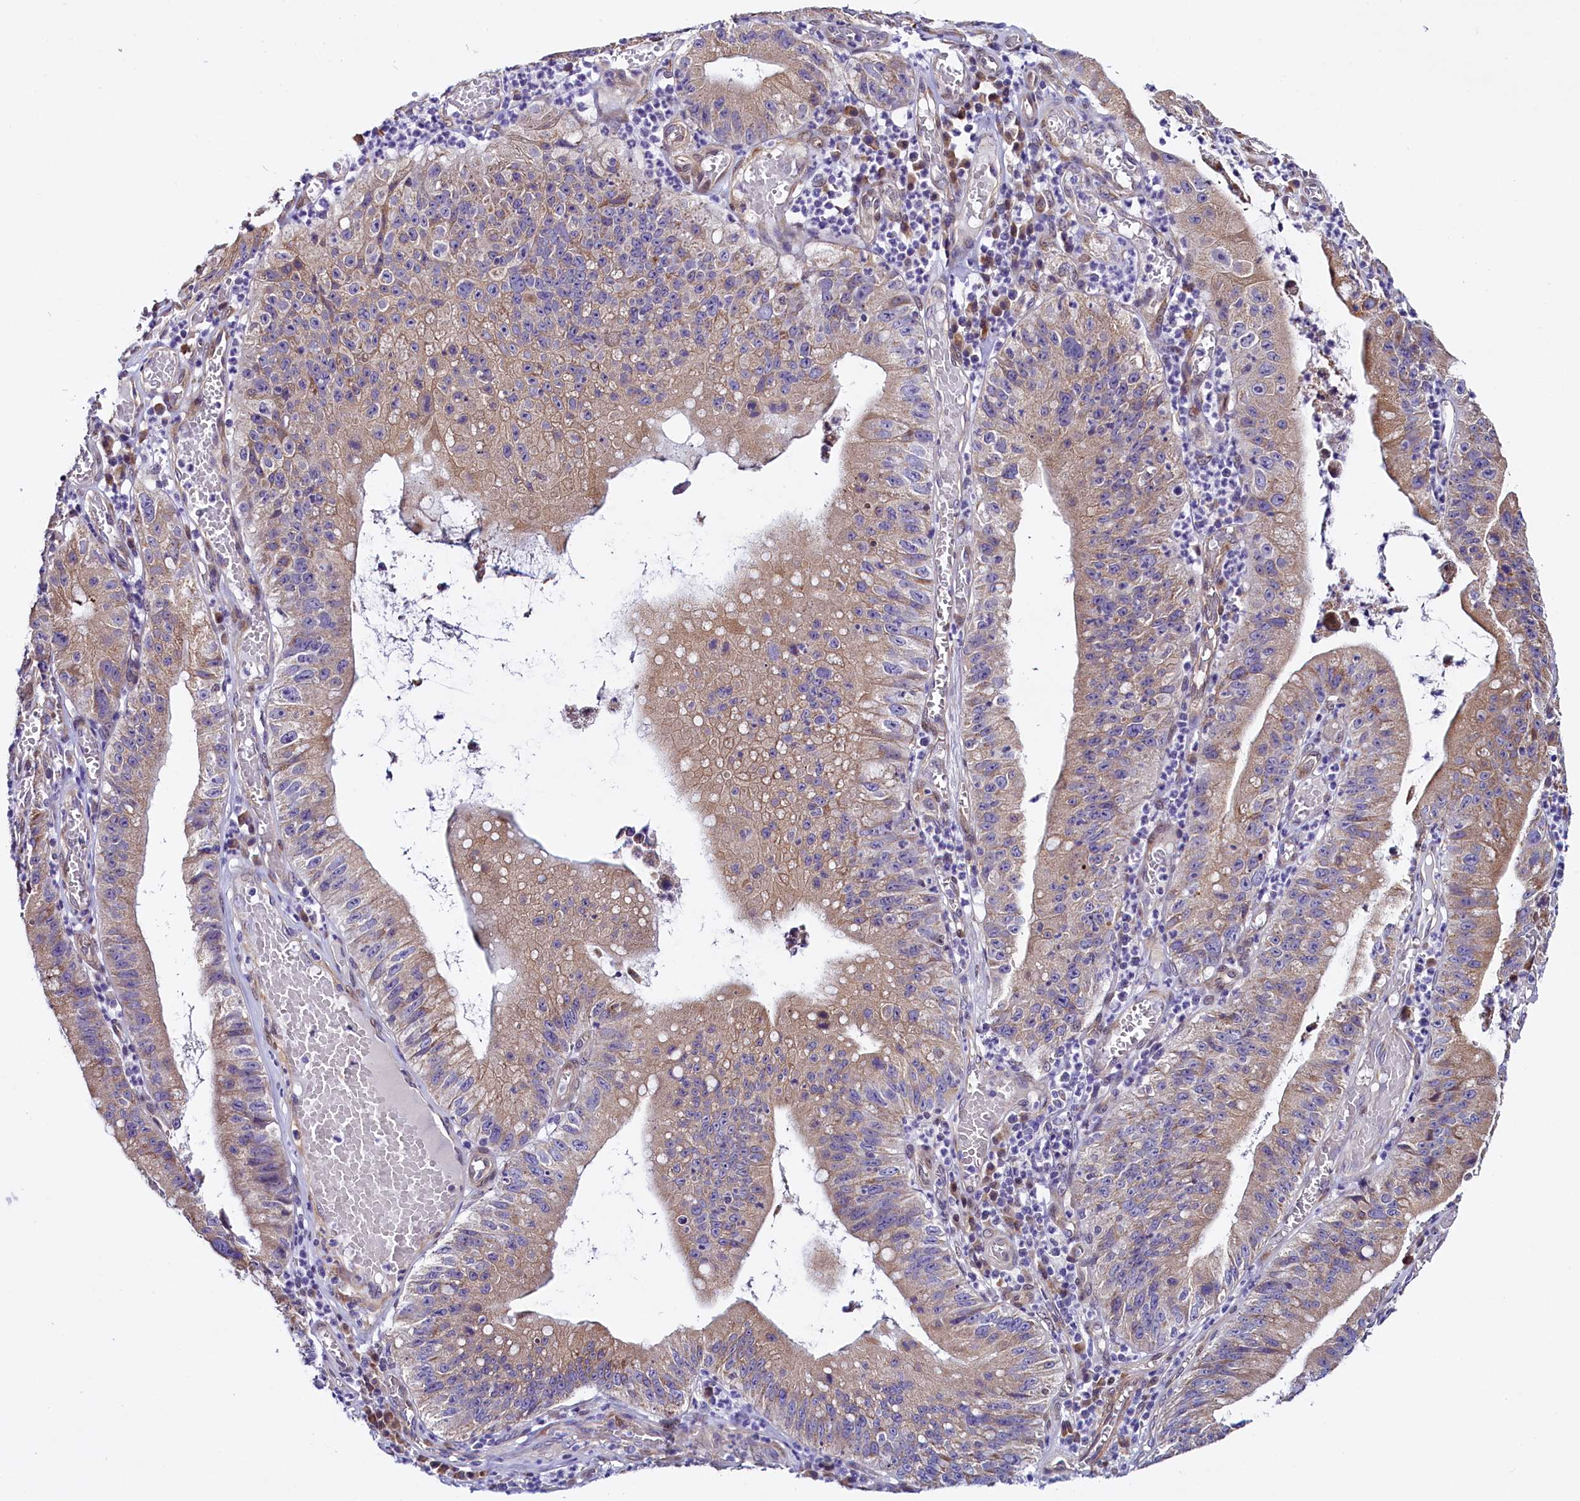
{"staining": {"intensity": "weak", "quantity": "25%-75%", "location": "cytoplasmic/membranous"}, "tissue": "stomach cancer", "cell_type": "Tumor cells", "image_type": "cancer", "snomed": [{"axis": "morphology", "description": "Adenocarcinoma, NOS"}, {"axis": "topography", "description": "Stomach"}], "caption": "Protein expression analysis of stomach cancer exhibits weak cytoplasmic/membranous staining in approximately 25%-75% of tumor cells.", "gene": "UACA", "patient": {"sex": "male", "age": 59}}